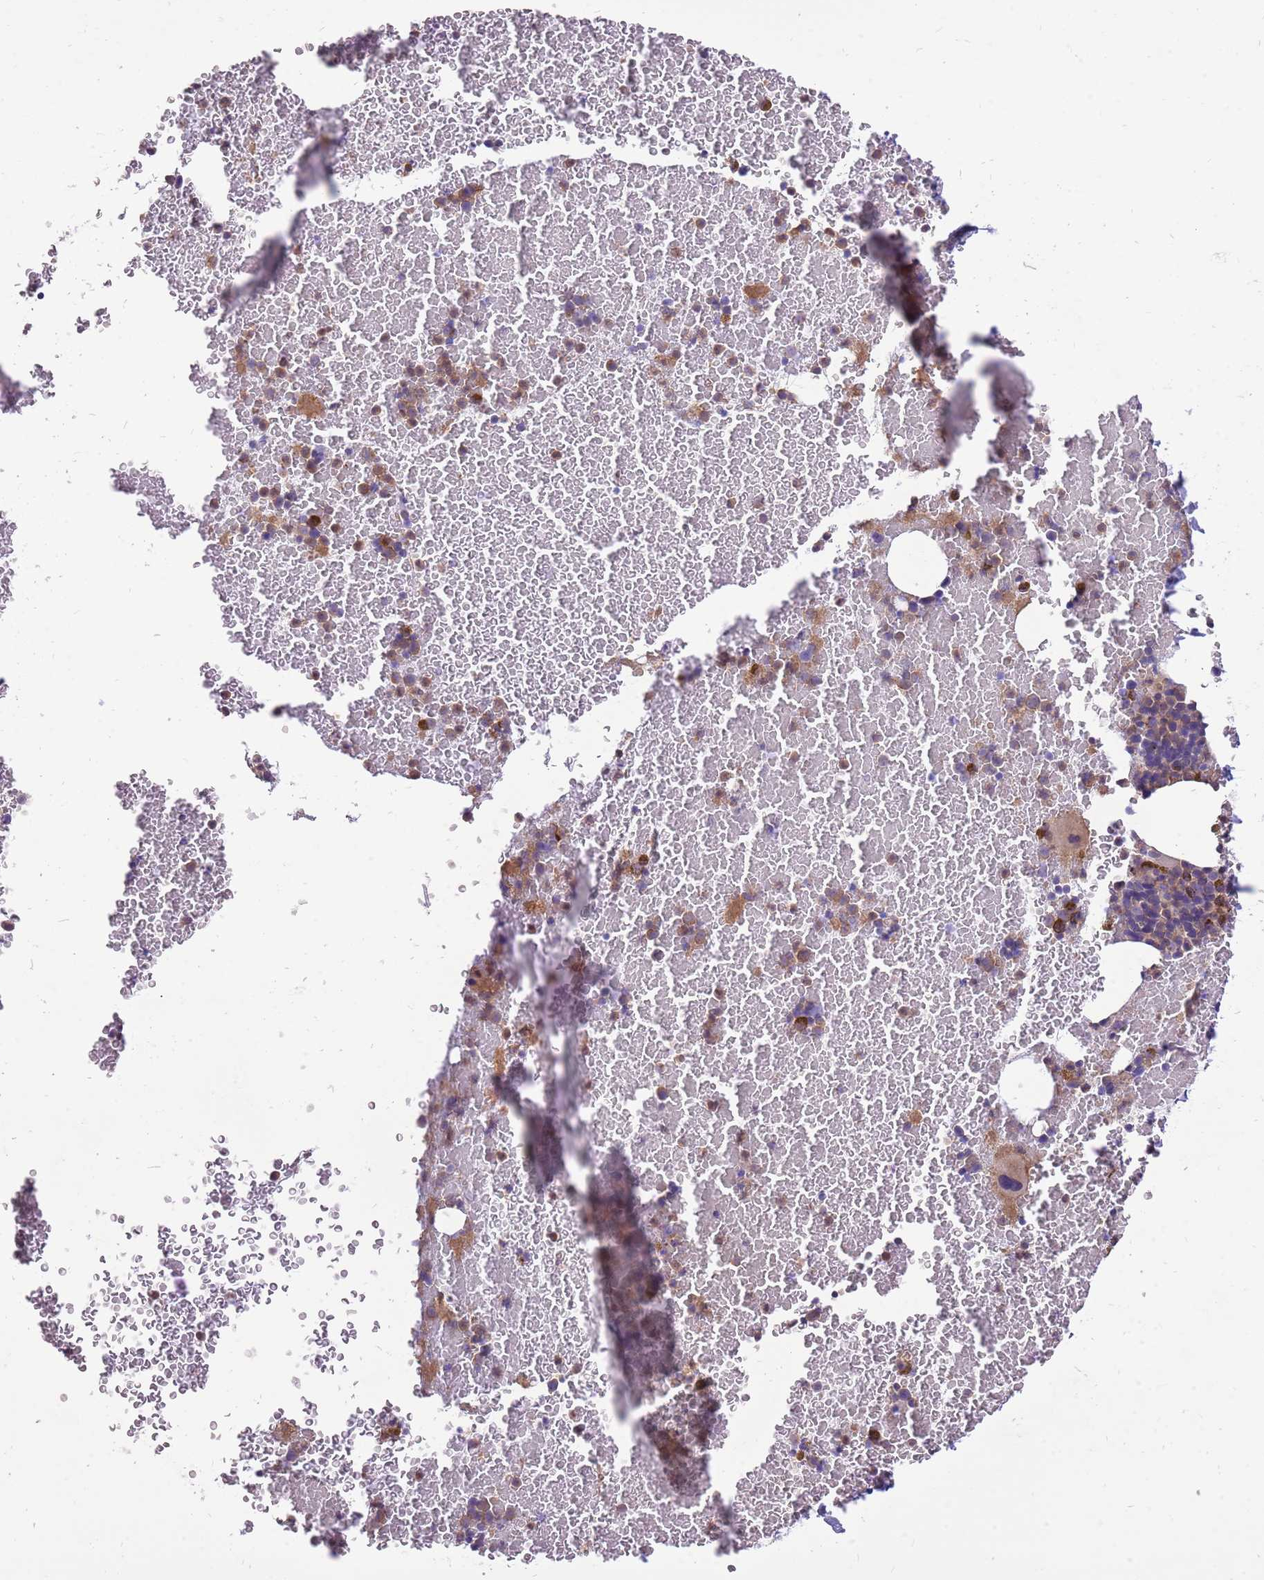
{"staining": {"intensity": "moderate", "quantity": "<25%", "location": "cytoplasmic/membranous"}, "tissue": "bone marrow", "cell_type": "Hematopoietic cells", "image_type": "normal", "snomed": [{"axis": "morphology", "description": "Normal tissue, NOS"}, {"axis": "topography", "description": "Bone marrow"}], "caption": "Protein expression analysis of unremarkable bone marrow reveals moderate cytoplasmic/membranous staining in approximately <25% of hematopoietic cells.", "gene": "WDR90", "patient": {"sex": "female", "age": 48}}